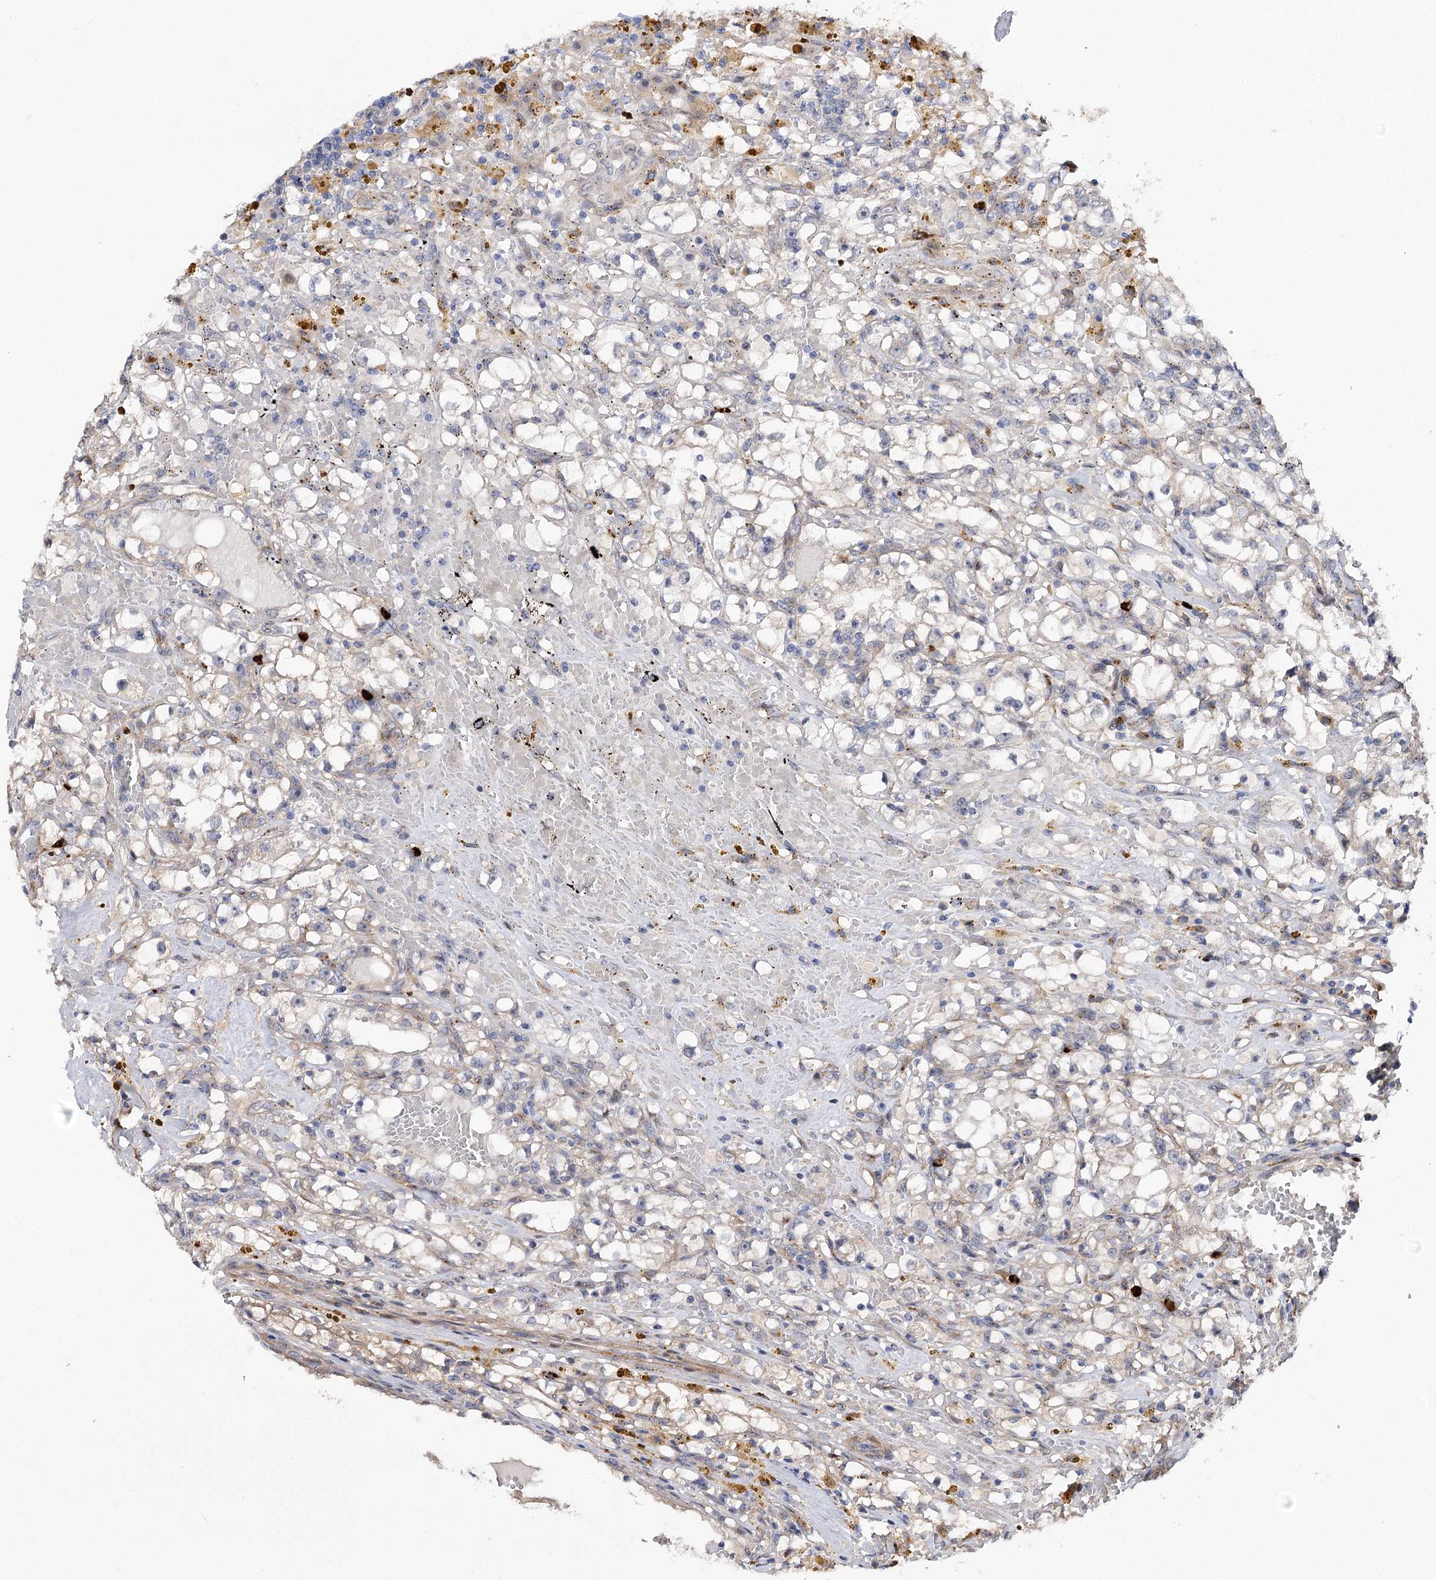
{"staining": {"intensity": "negative", "quantity": "none", "location": "none"}, "tissue": "renal cancer", "cell_type": "Tumor cells", "image_type": "cancer", "snomed": [{"axis": "morphology", "description": "Adenocarcinoma, NOS"}, {"axis": "topography", "description": "Kidney"}], "caption": "High power microscopy image of an IHC photomicrograph of adenocarcinoma (renal), revealing no significant positivity in tumor cells.", "gene": "MINDY3", "patient": {"sex": "male", "age": 56}}